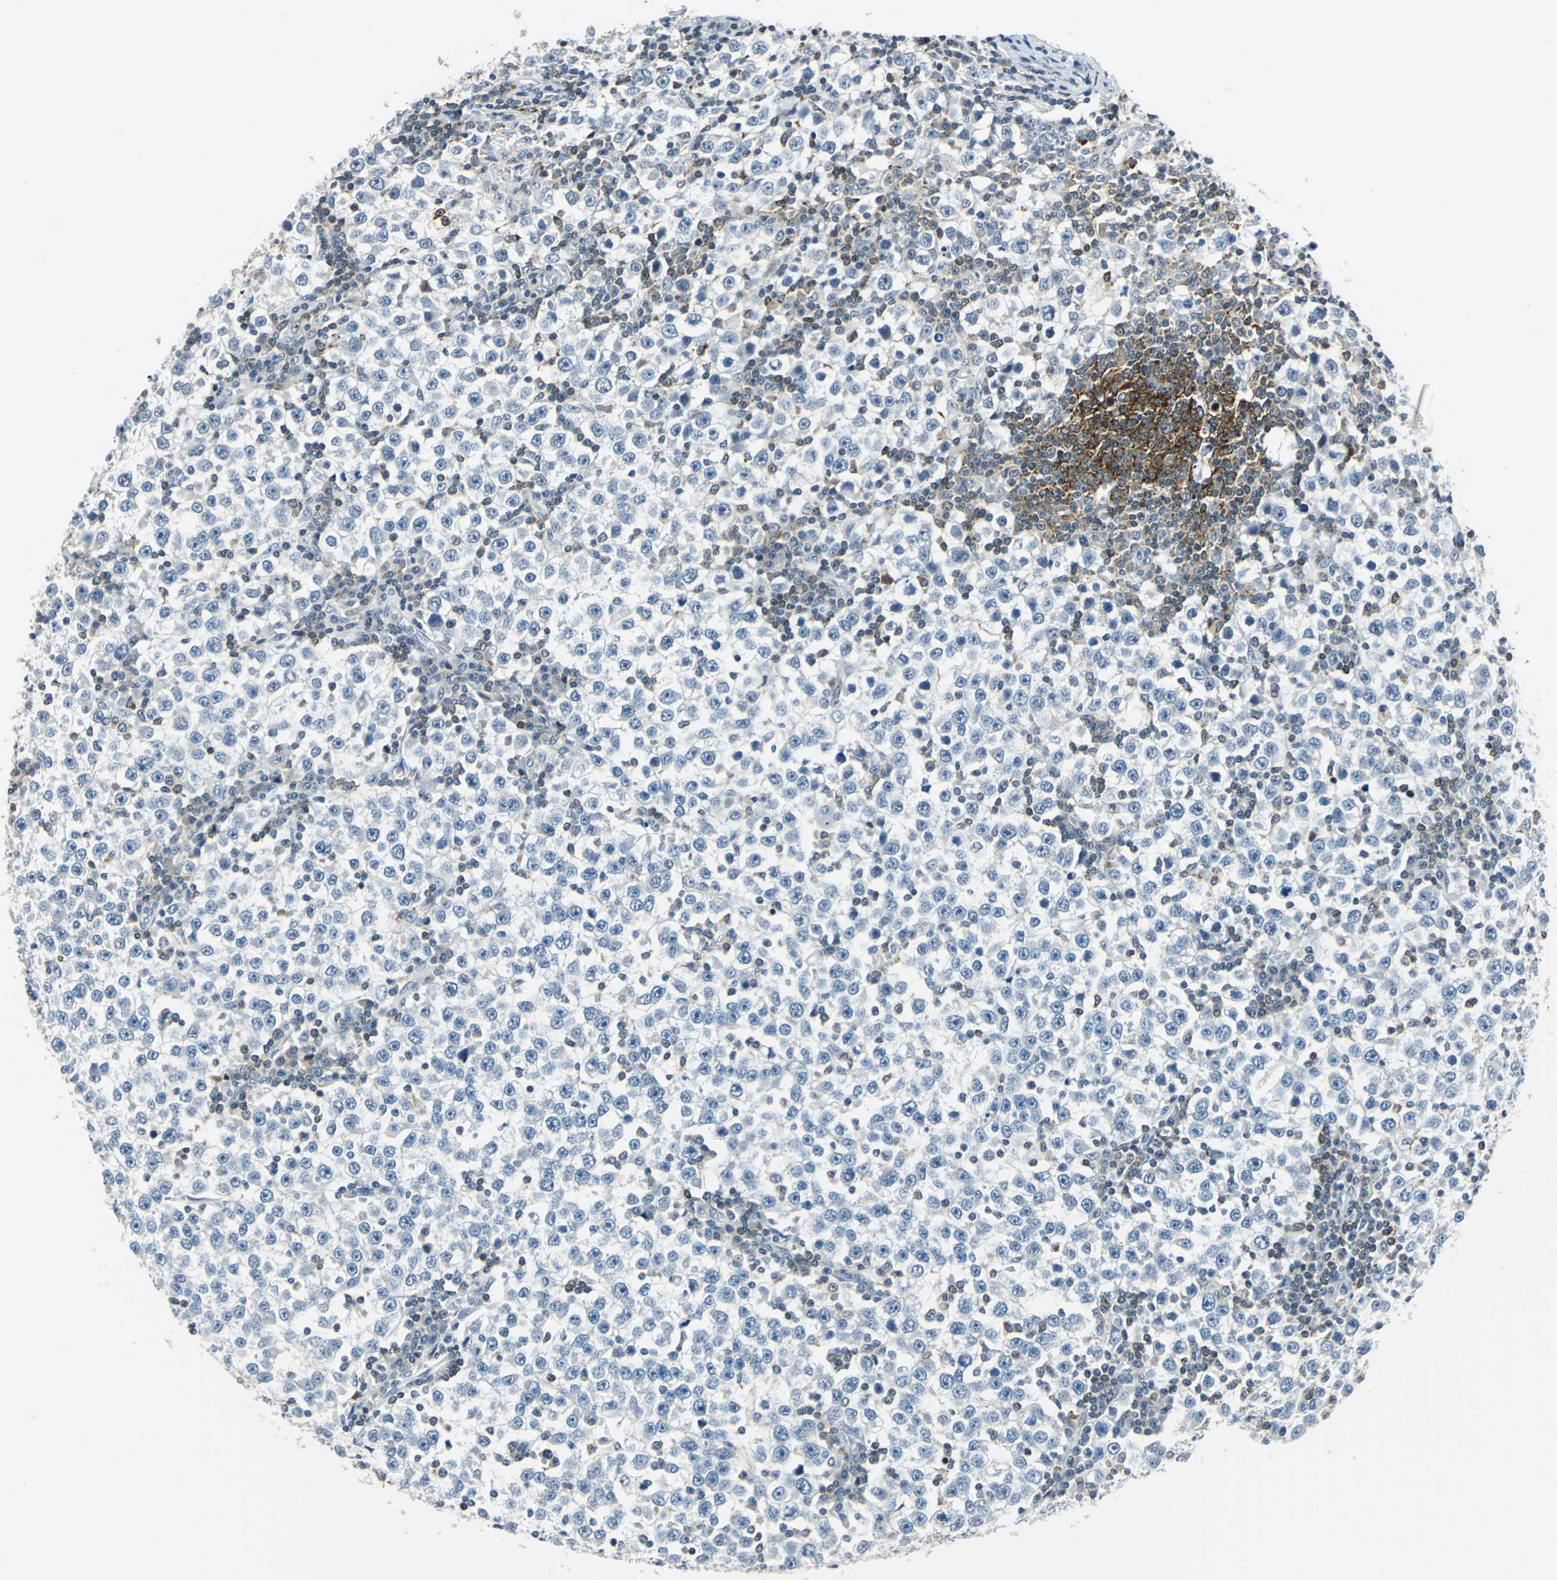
{"staining": {"intensity": "negative", "quantity": "none", "location": "none"}, "tissue": "testis cancer", "cell_type": "Tumor cells", "image_type": "cancer", "snomed": [{"axis": "morphology", "description": "Seminoma, NOS"}, {"axis": "topography", "description": "Testis"}], "caption": "Seminoma (testis) was stained to show a protein in brown. There is no significant expression in tumor cells.", "gene": "HCFC2", "patient": {"sex": "male", "age": 65}}